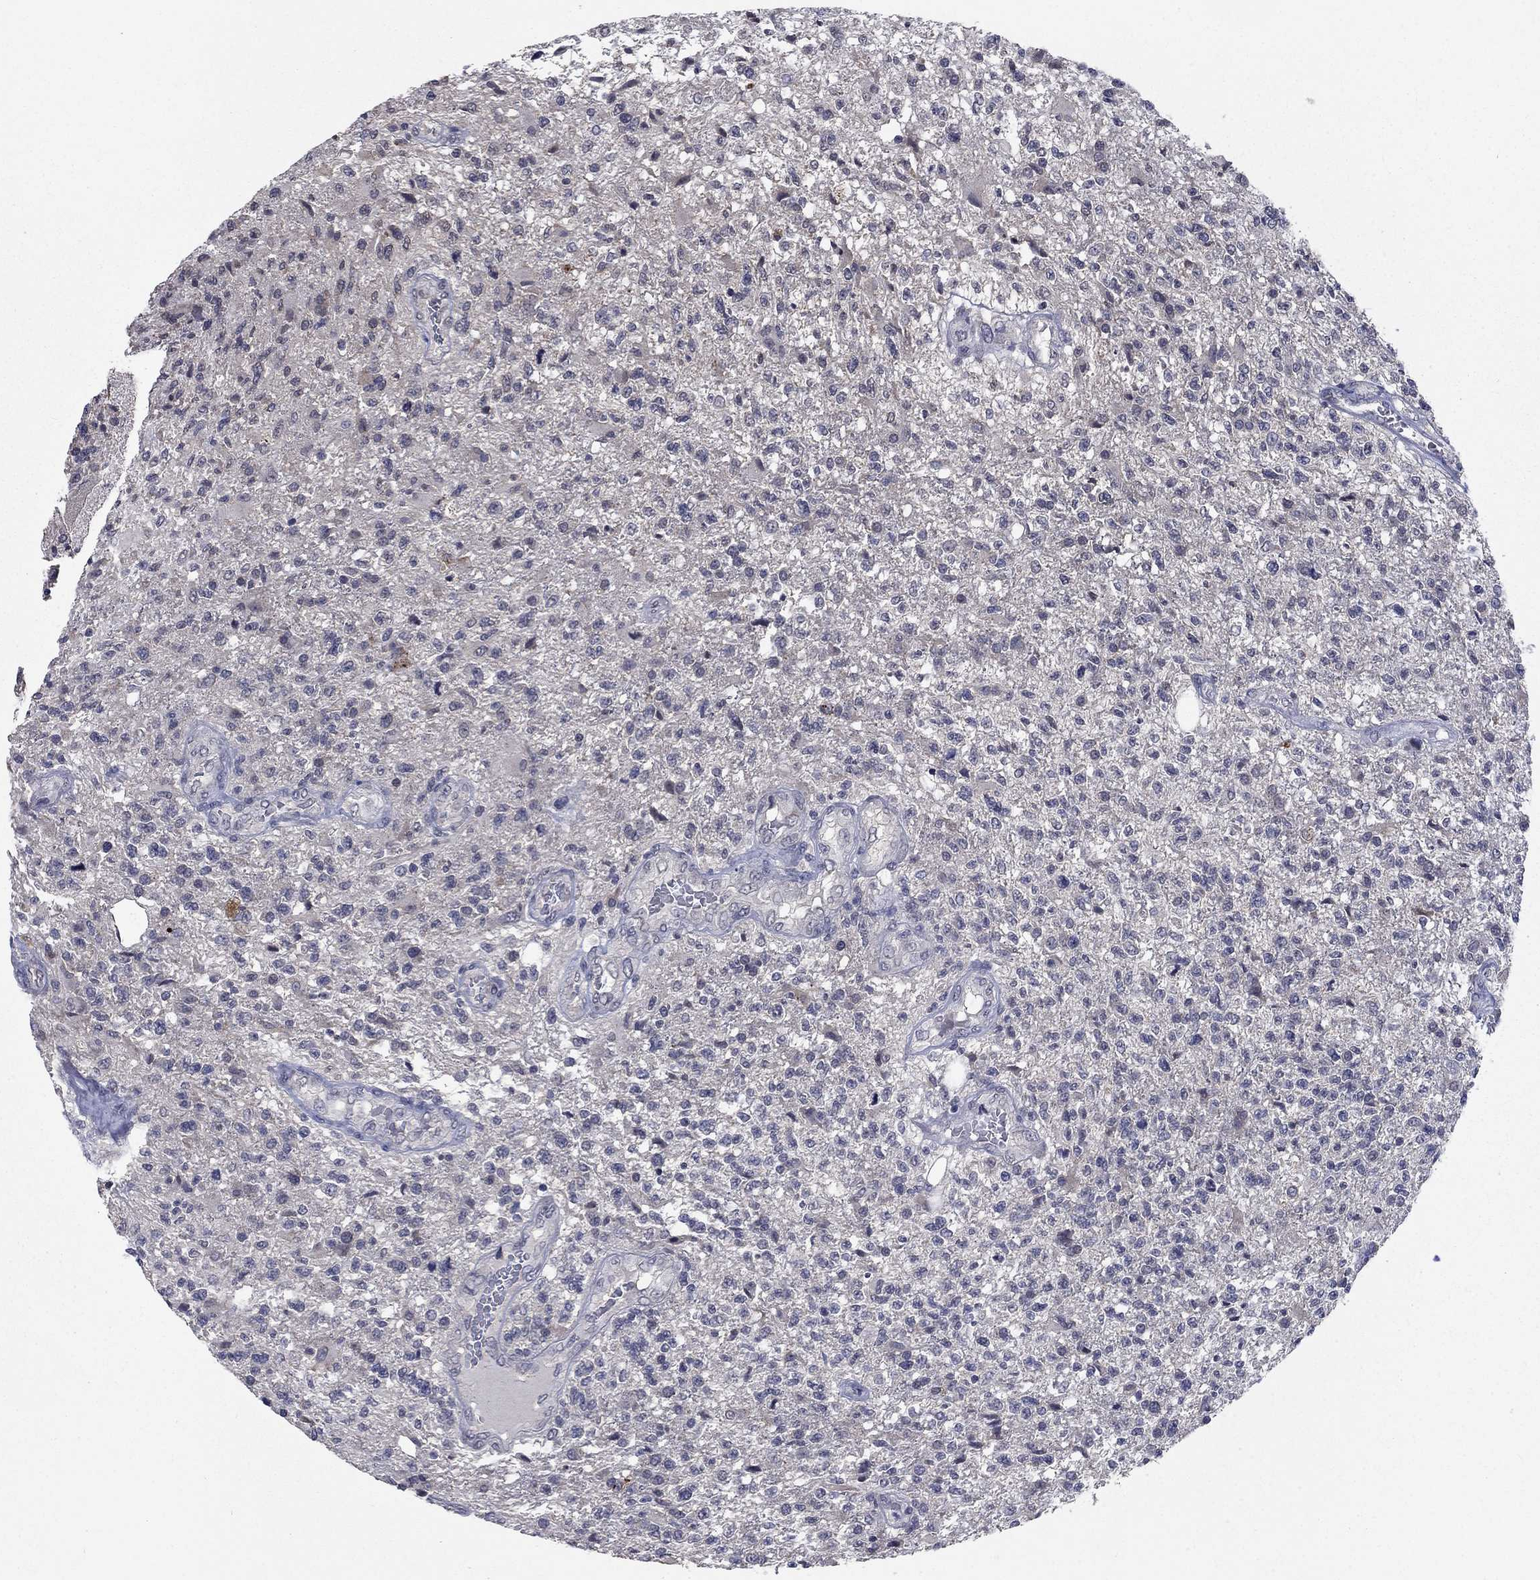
{"staining": {"intensity": "negative", "quantity": "none", "location": "none"}, "tissue": "glioma", "cell_type": "Tumor cells", "image_type": "cancer", "snomed": [{"axis": "morphology", "description": "Glioma, malignant, High grade"}, {"axis": "topography", "description": "Brain"}], "caption": "Tumor cells are negative for brown protein staining in malignant glioma (high-grade).", "gene": "SPATA33", "patient": {"sex": "male", "age": 56}}